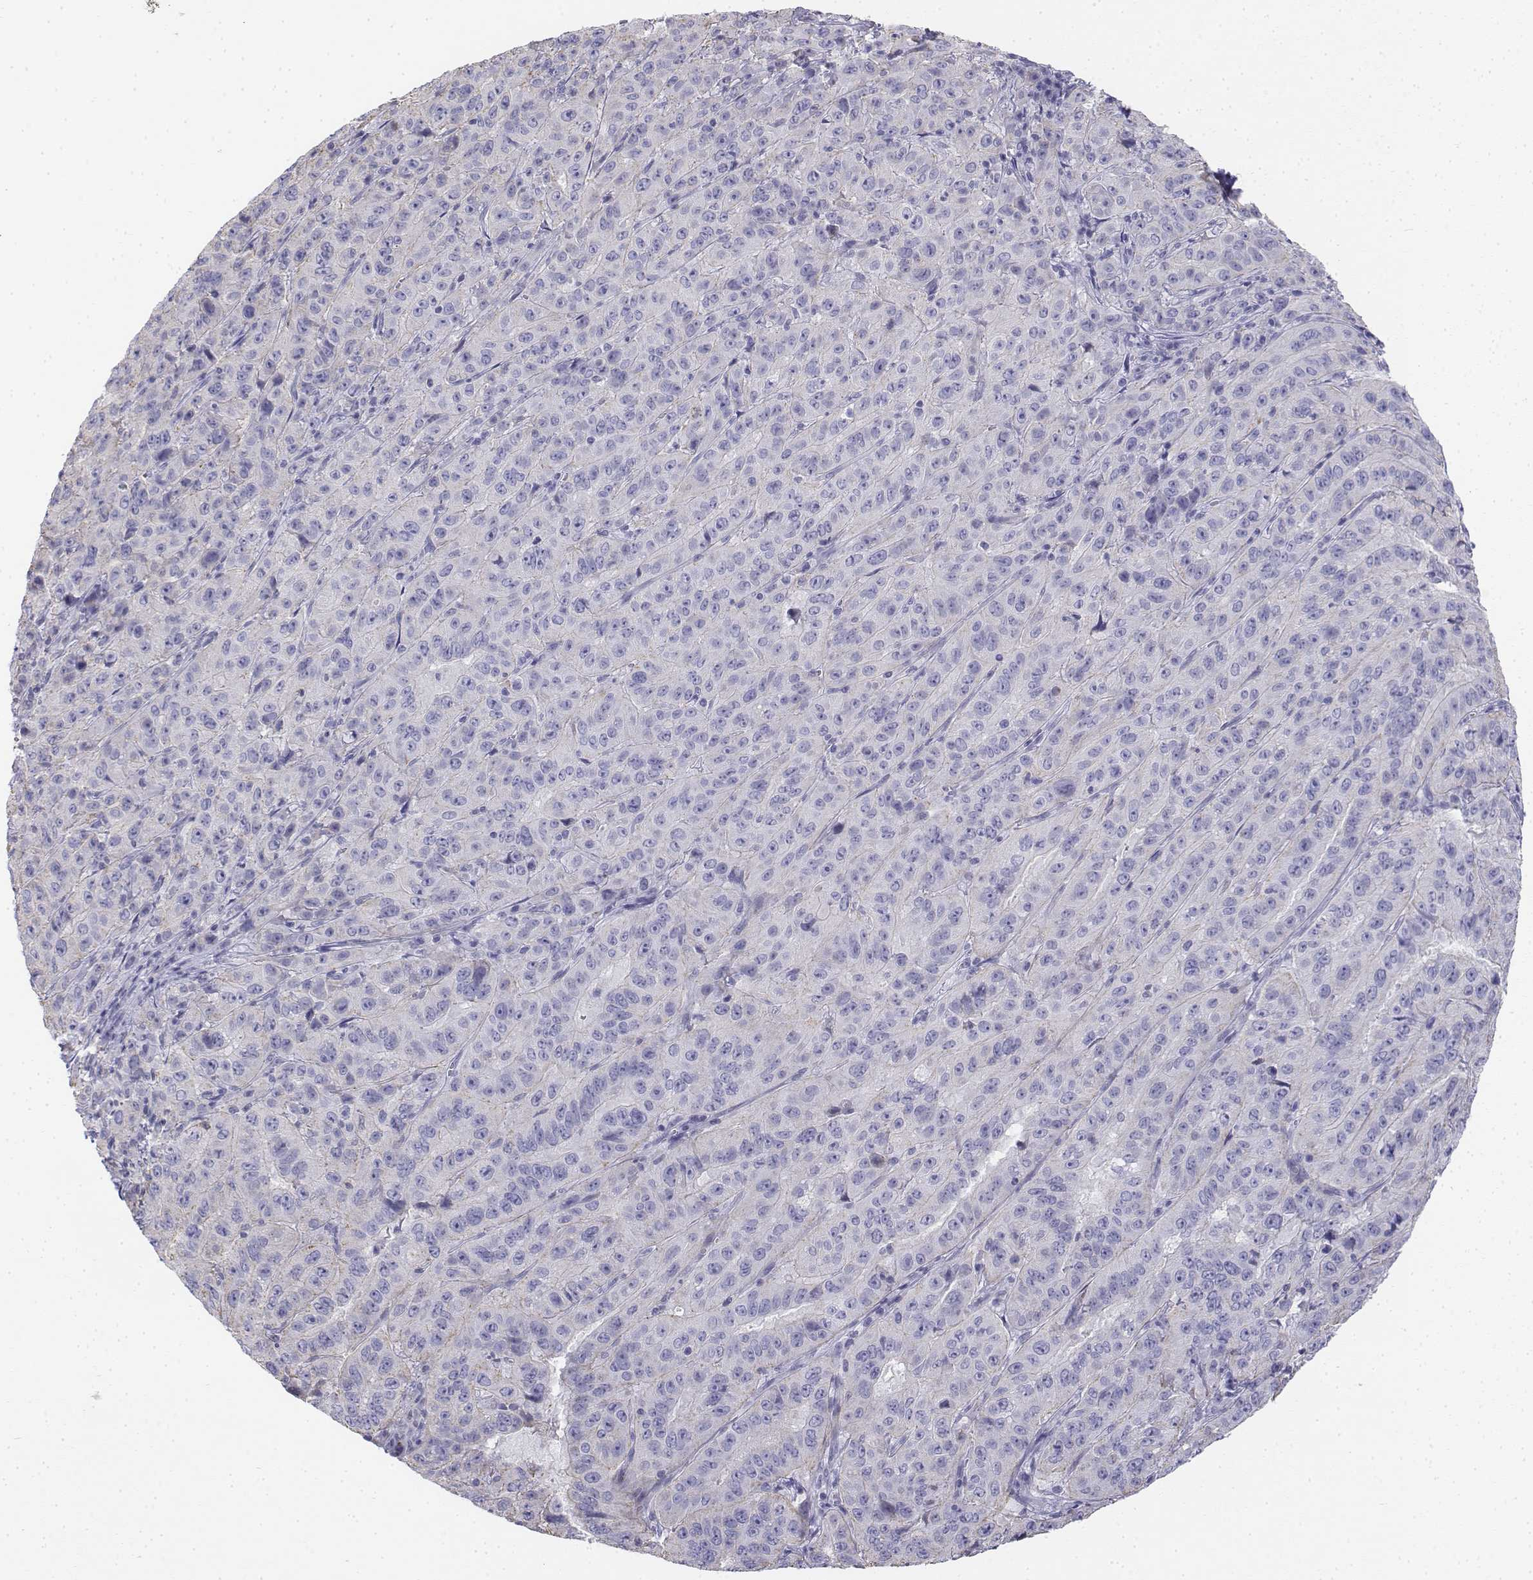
{"staining": {"intensity": "negative", "quantity": "none", "location": "none"}, "tissue": "pancreatic cancer", "cell_type": "Tumor cells", "image_type": "cancer", "snomed": [{"axis": "morphology", "description": "Adenocarcinoma, NOS"}, {"axis": "topography", "description": "Pancreas"}], "caption": "Pancreatic cancer stained for a protein using immunohistochemistry (IHC) shows no positivity tumor cells.", "gene": "LGSN", "patient": {"sex": "male", "age": 63}}